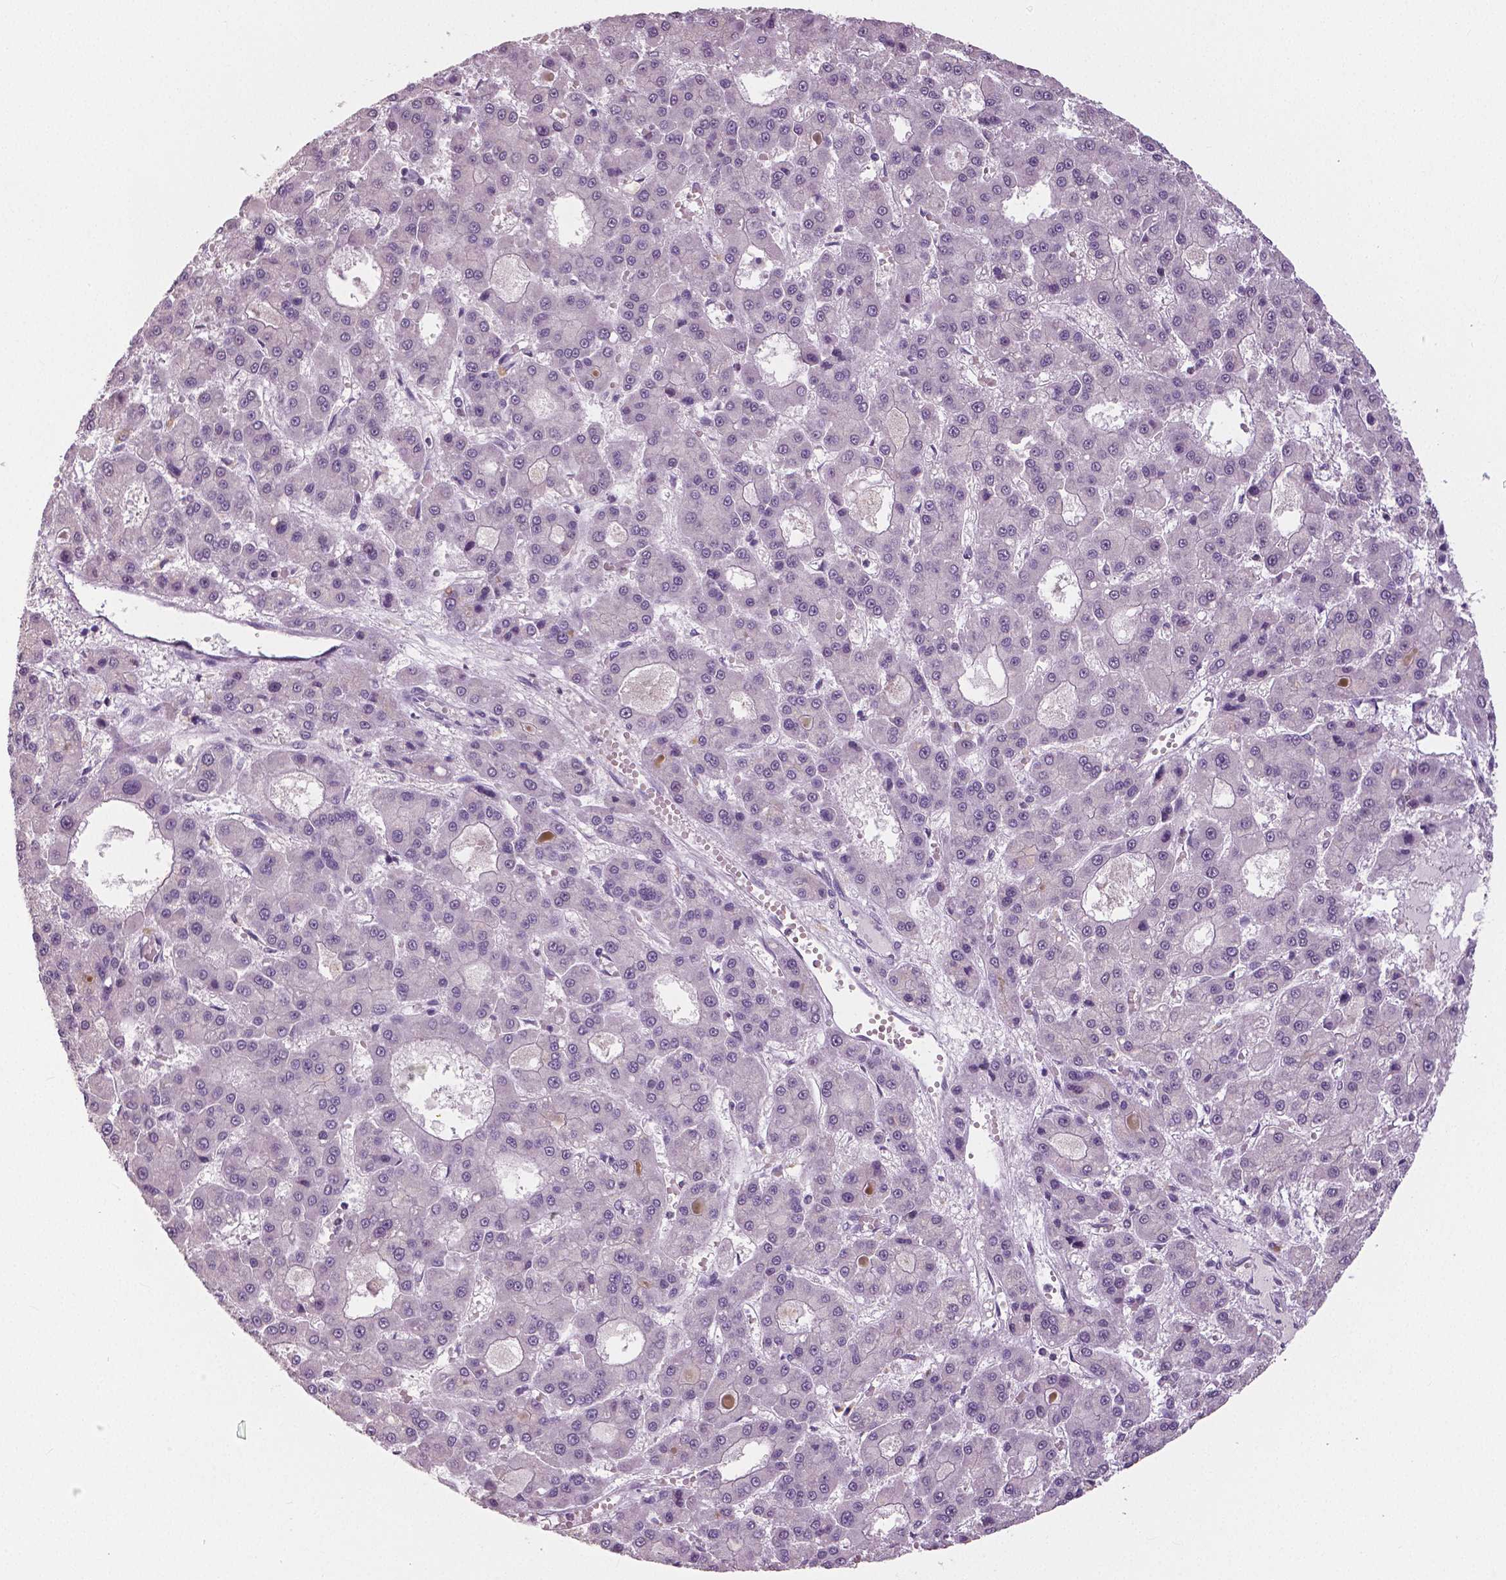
{"staining": {"intensity": "negative", "quantity": "none", "location": "none"}, "tissue": "liver cancer", "cell_type": "Tumor cells", "image_type": "cancer", "snomed": [{"axis": "morphology", "description": "Carcinoma, Hepatocellular, NOS"}, {"axis": "topography", "description": "Liver"}], "caption": "Photomicrograph shows no significant protein positivity in tumor cells of liver hepatocellular carcinoma.", "gene": "NECAB1", "patient": {"sex": "male", "age": 70}}